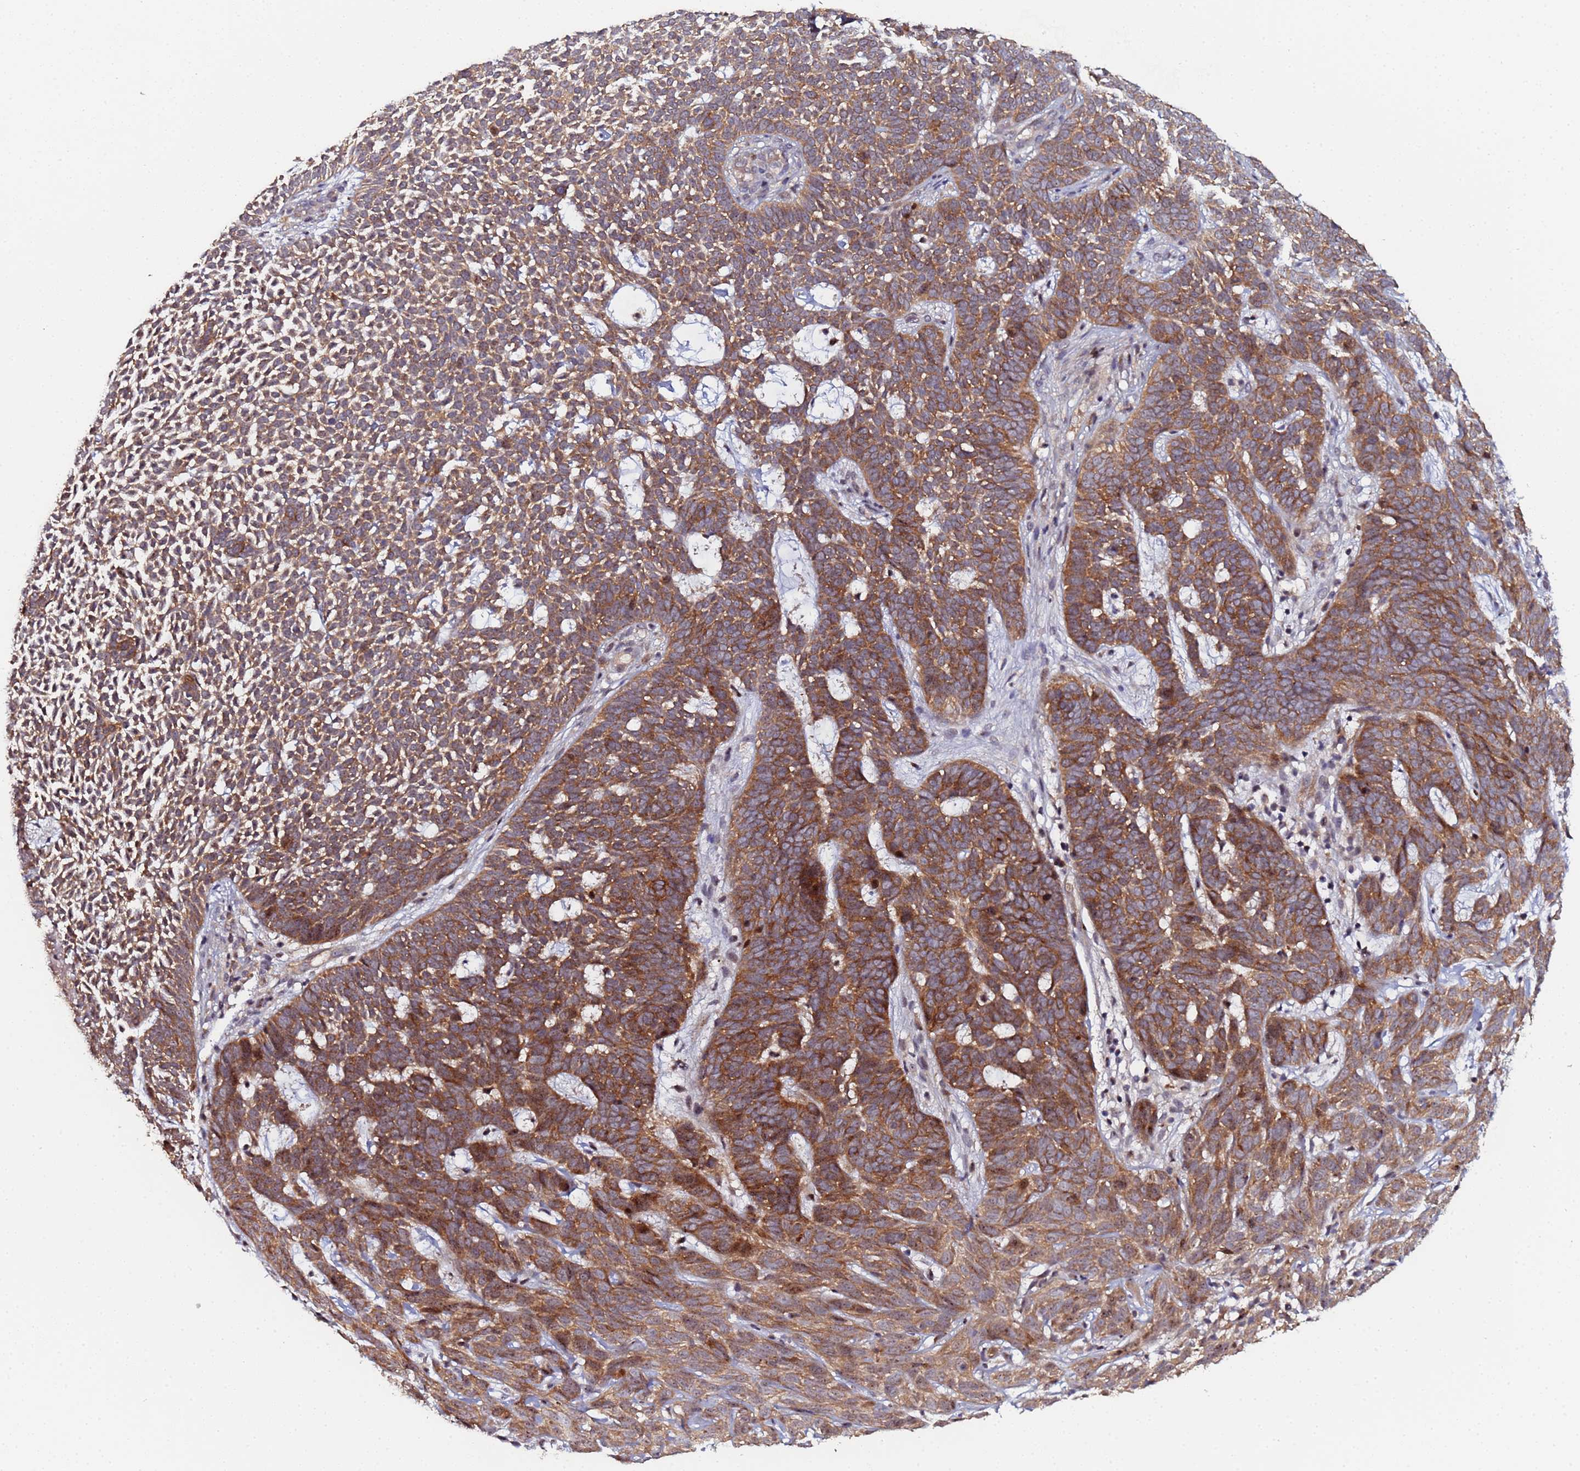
{"staining": {"intensity": "strong", "quantity": ">75%", "location": "cytoplasmic/membranous"}, "tissue": "skin cancer", "cell_type": "Tumor cells", "image_type": "cancer", "snomed": [{"axis": "morphology", "description": "Basal cell carcinoma"}, {"axis": "topography", "description": "Skin"}], "caption": "This photomicrograph demonstrates skin basal cell carcinoma stained with immunohistochemistry to label a protein in brown. The cytoplasmic/membranous of tumor cells show strong positivity for the protein. Nuclei are counter-stained blue.", "gene": "OSER1", "patient": {"sex": "female", "age": 78}}